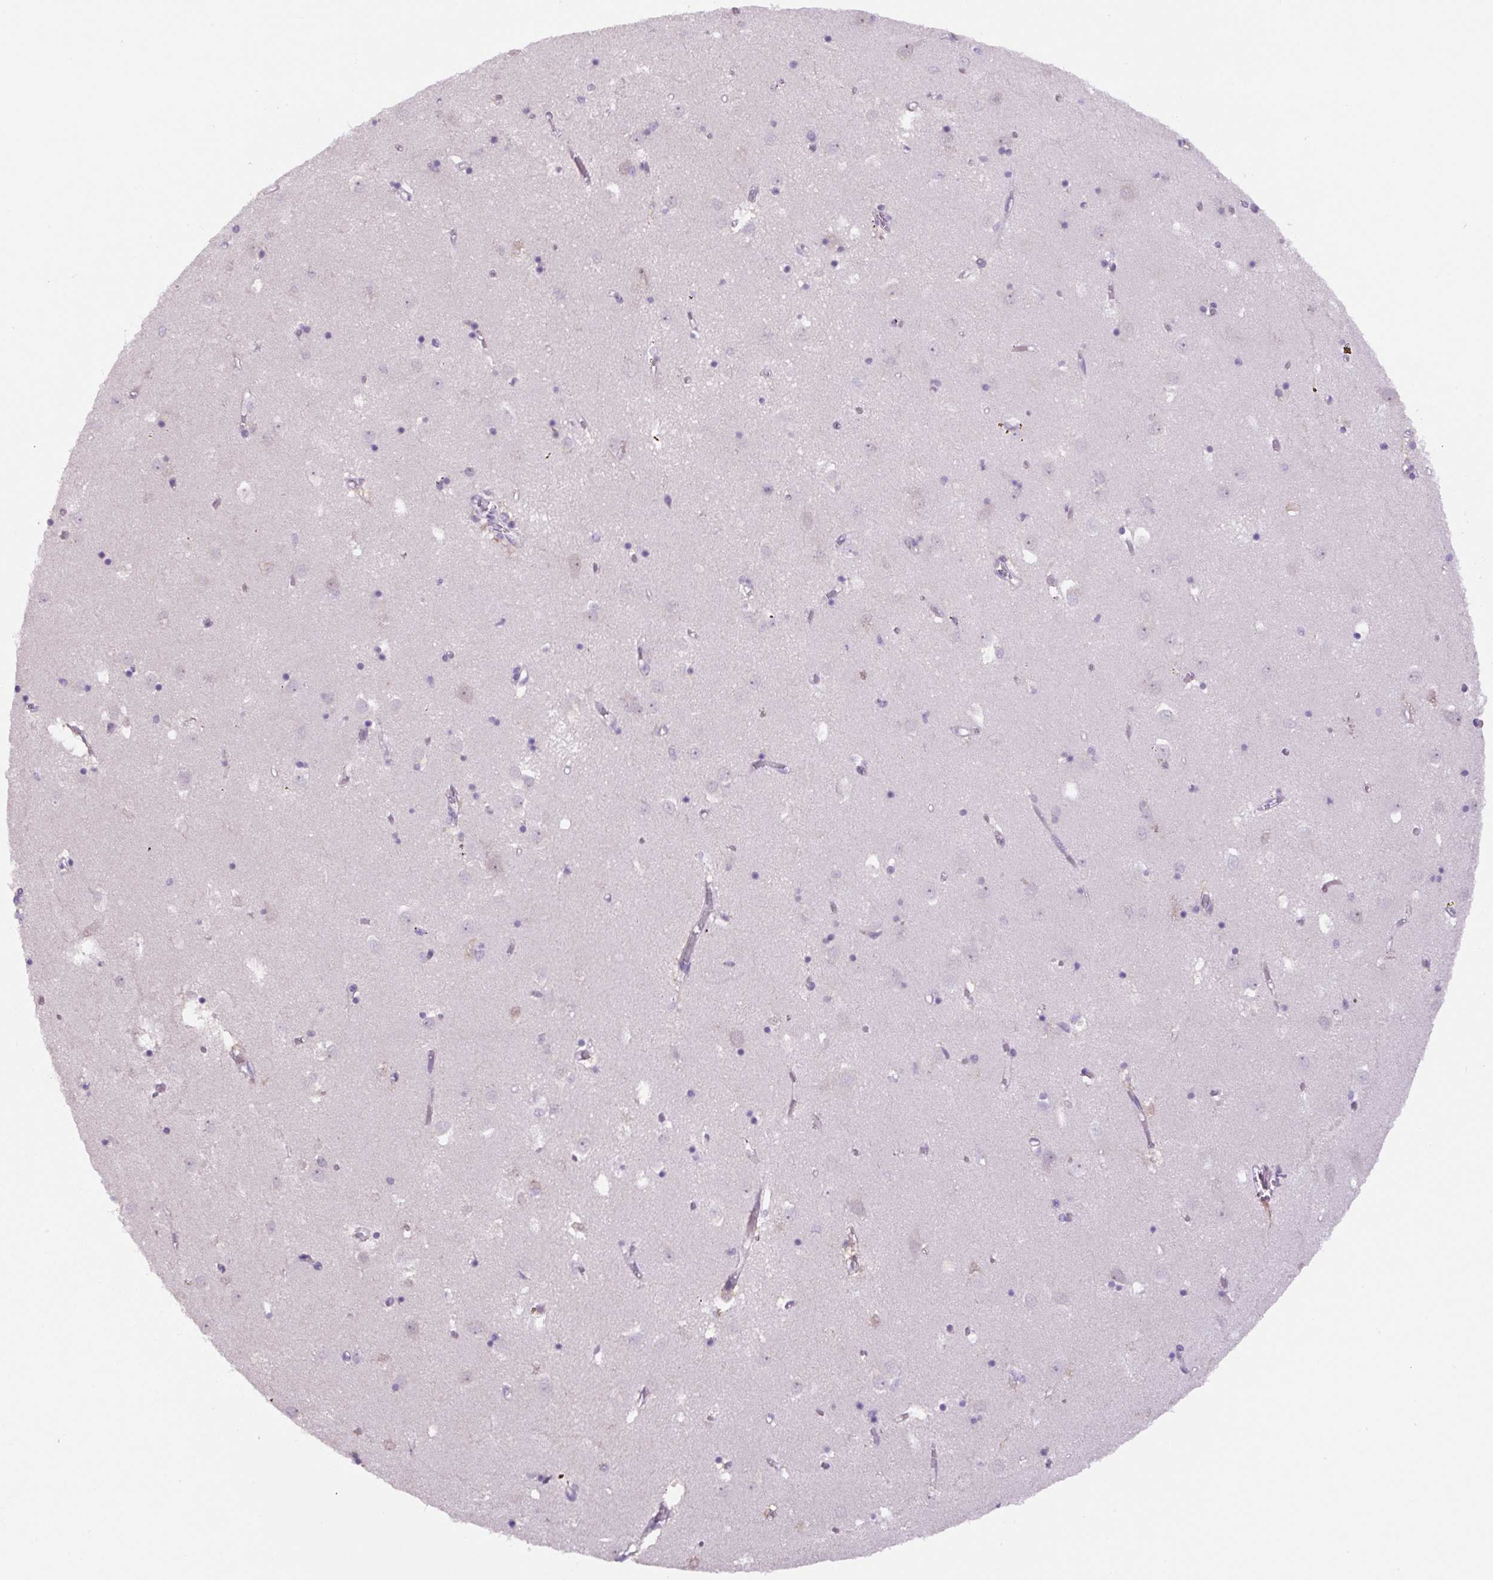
{"staining": {"intensity": "negative", "quantity": "none", "location": "none"}, "tissue": "caudate", "cell_type": "Glial cells", "image_type": "normal", "snomed": [{"axis": "morphology", "description": "Normal tissue, NOS"}, {"axis": "topography", "description": "Lateral ventricle wall"}], "caption": "Caudate stained for a protein using immunohistochemistry (IHC) shows no expression glial cells.", "gene": "RYBP", "patient": {"sex": "male", "age": 70}}